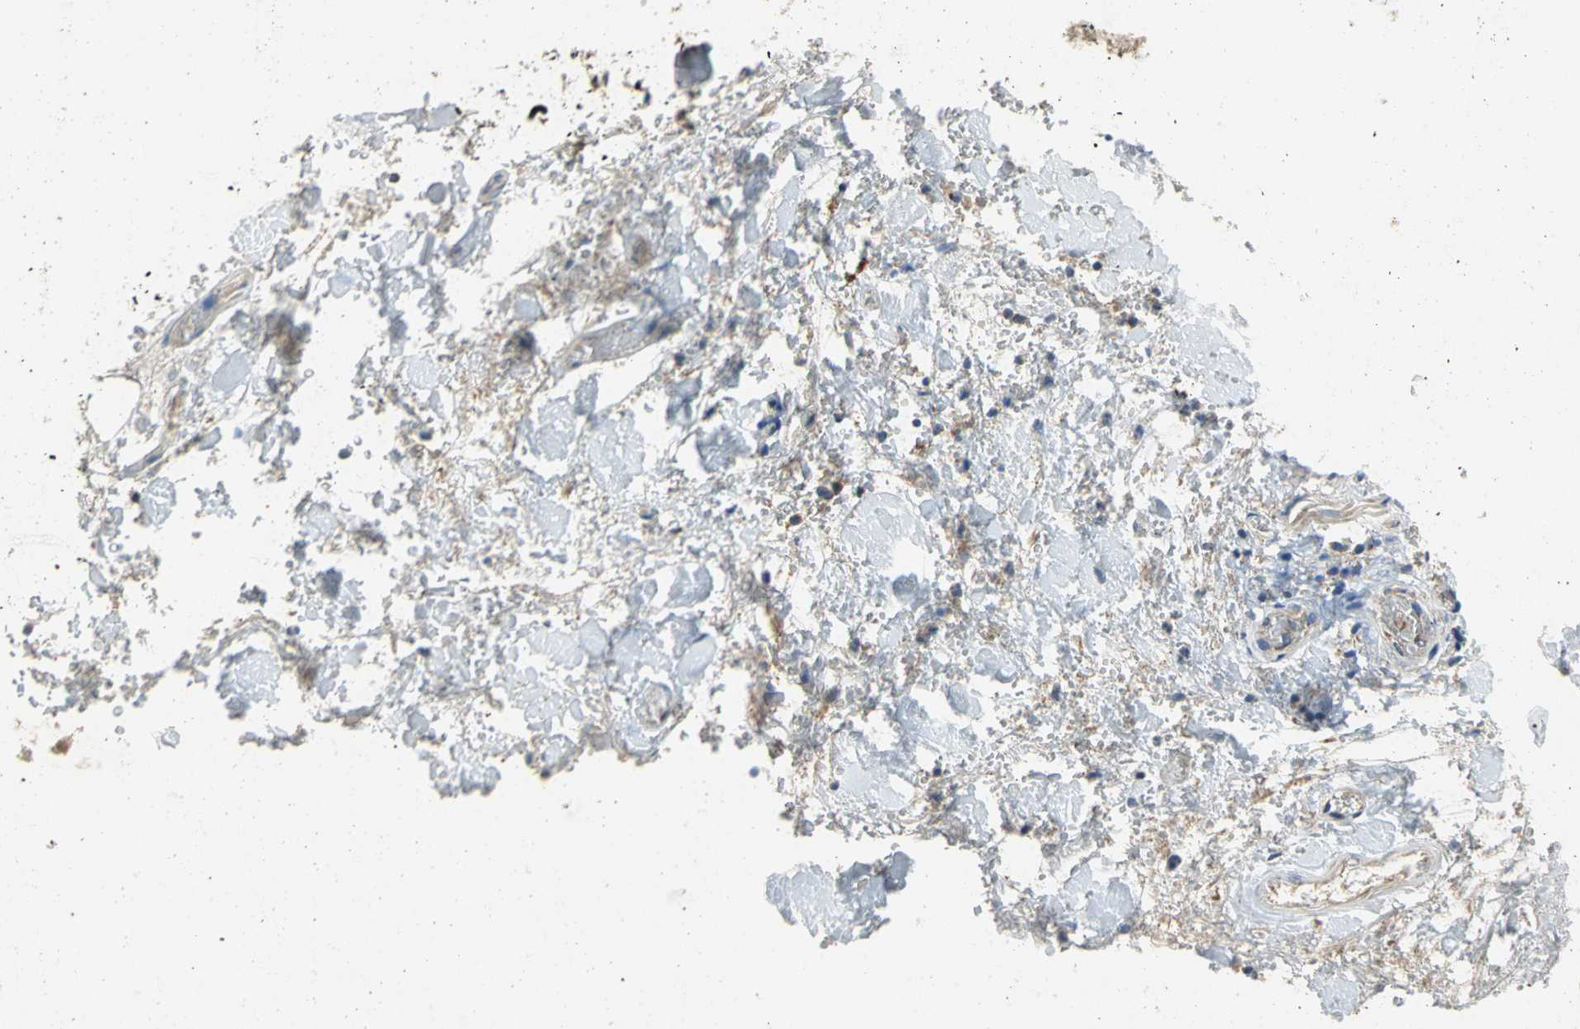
{"staining": {"intensity": "negative", "quantity": "none", "location": "none"}, "tissue": "adipose tissue", "cell_type": "Adipocytes", "image_type": "normal", "snomed": [{"axis": "morphology", "description": "Normal tissue, NOS"}, {"axis": "morphology", "description": "Cholangiocarcinoma"}, {"axis": "topography", "description": "Liver"}, {"axis": "topography", "description": "Peripheral nerve tissue"}], "caption": "Adipocytes are negative for brown protein staining in unremarkable adipose tissue. (Immunohistochemistry (ihc), brightfield microscopy, high magnification).", "gene": "TRAK1", "patient": {"sex": "male", "age": 50}}